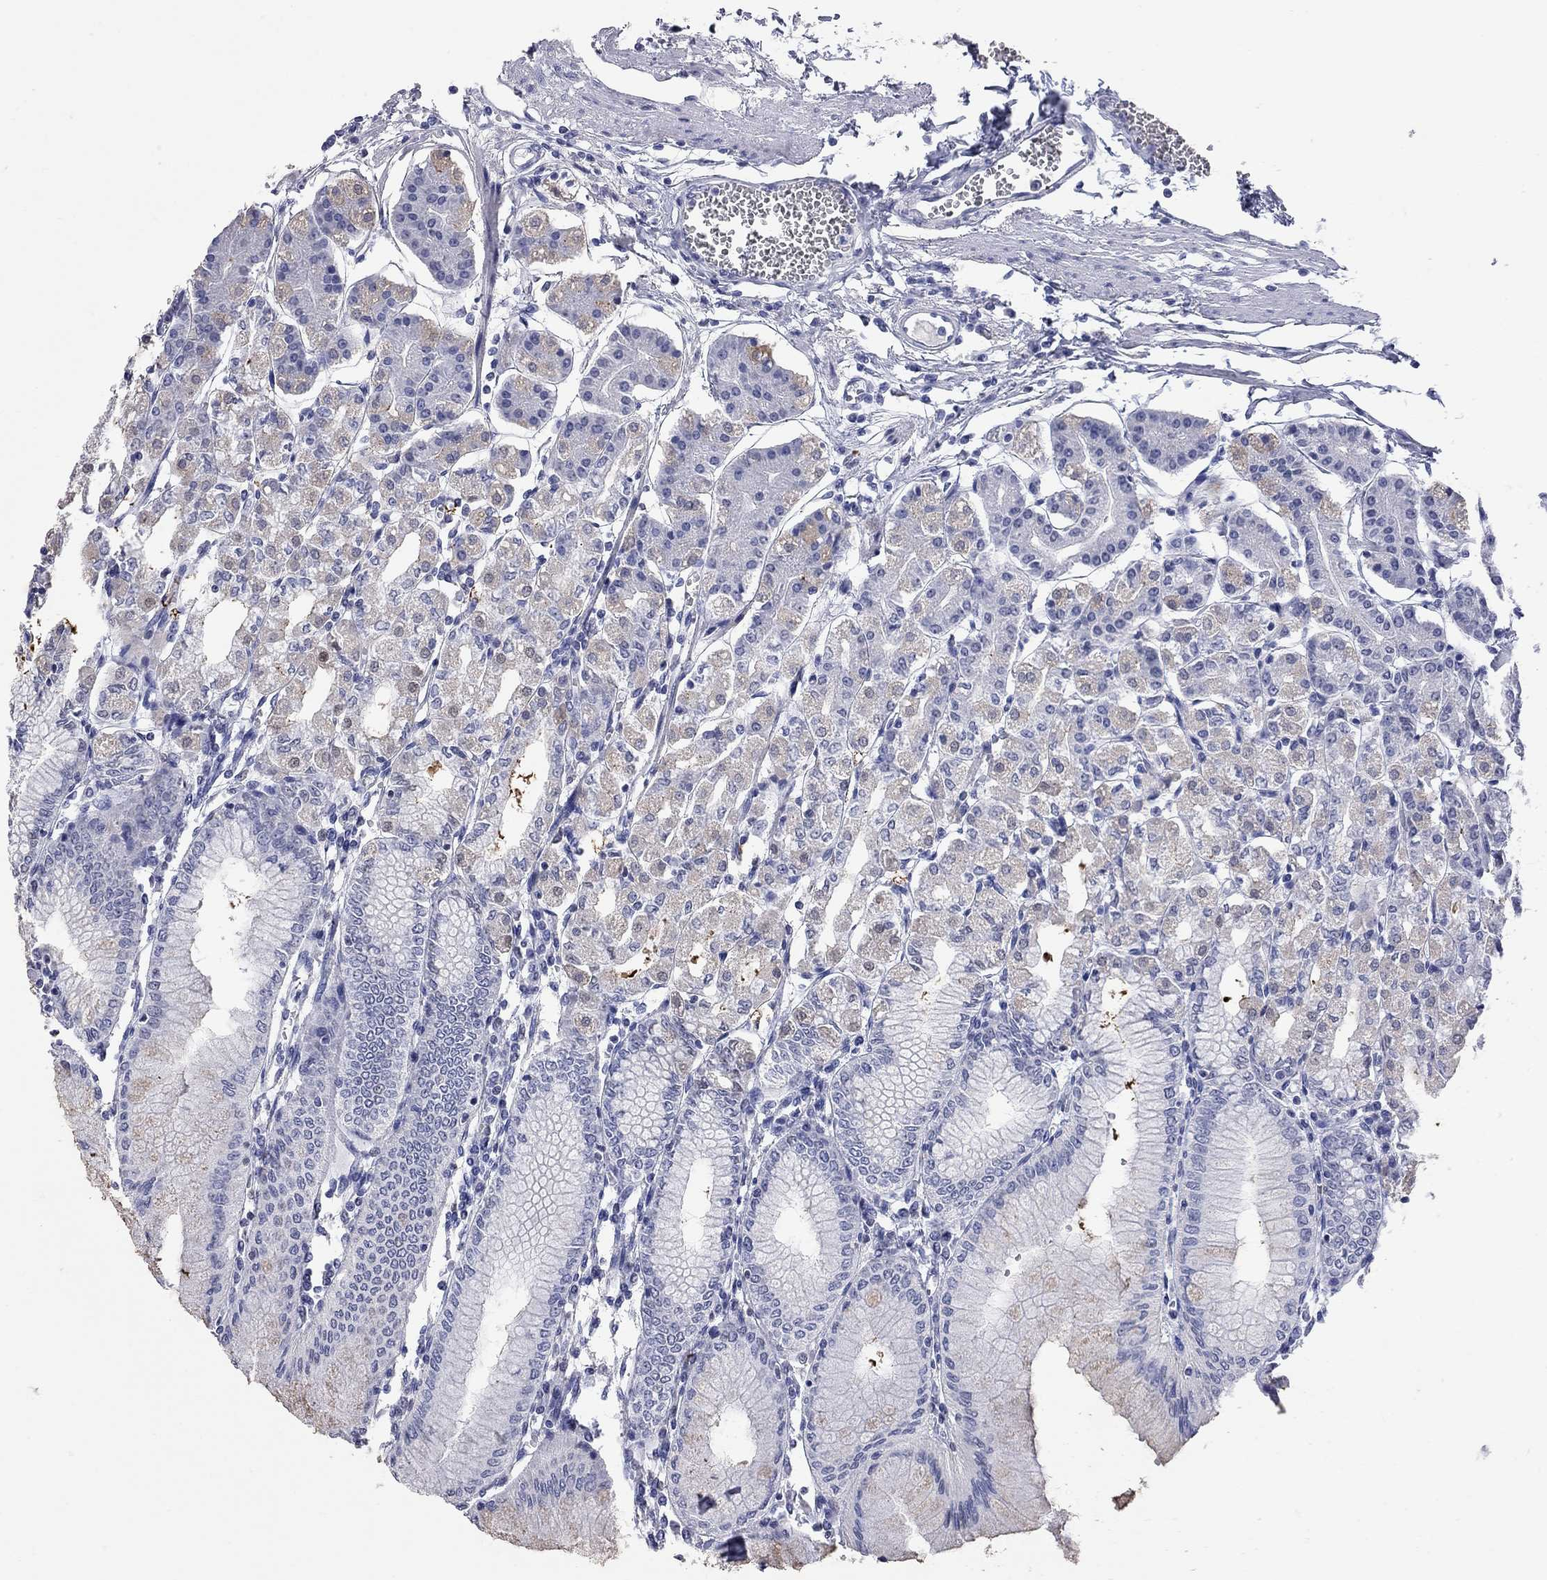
{"staining": {"intensity": "weak", "quantity": "<25%", "location": "cytoplasmic/membranous"}, "tissue": "stomach", "cell_type": "Glandular cells", "image_type": "normal", "snomed": [{"axis": "morphology", "description": "Normal tissue, NOS"}, {"axis": "topography", "description": "Skeletal muscle"}, {"axis": "topography", "description": "Stomach"}], "caption": "Protein analysis of unremarkable stomach exhibits no significant expression in glandular cells.", "gene": "FAM221B", "patient": {"sex": "female", "age": 57}}